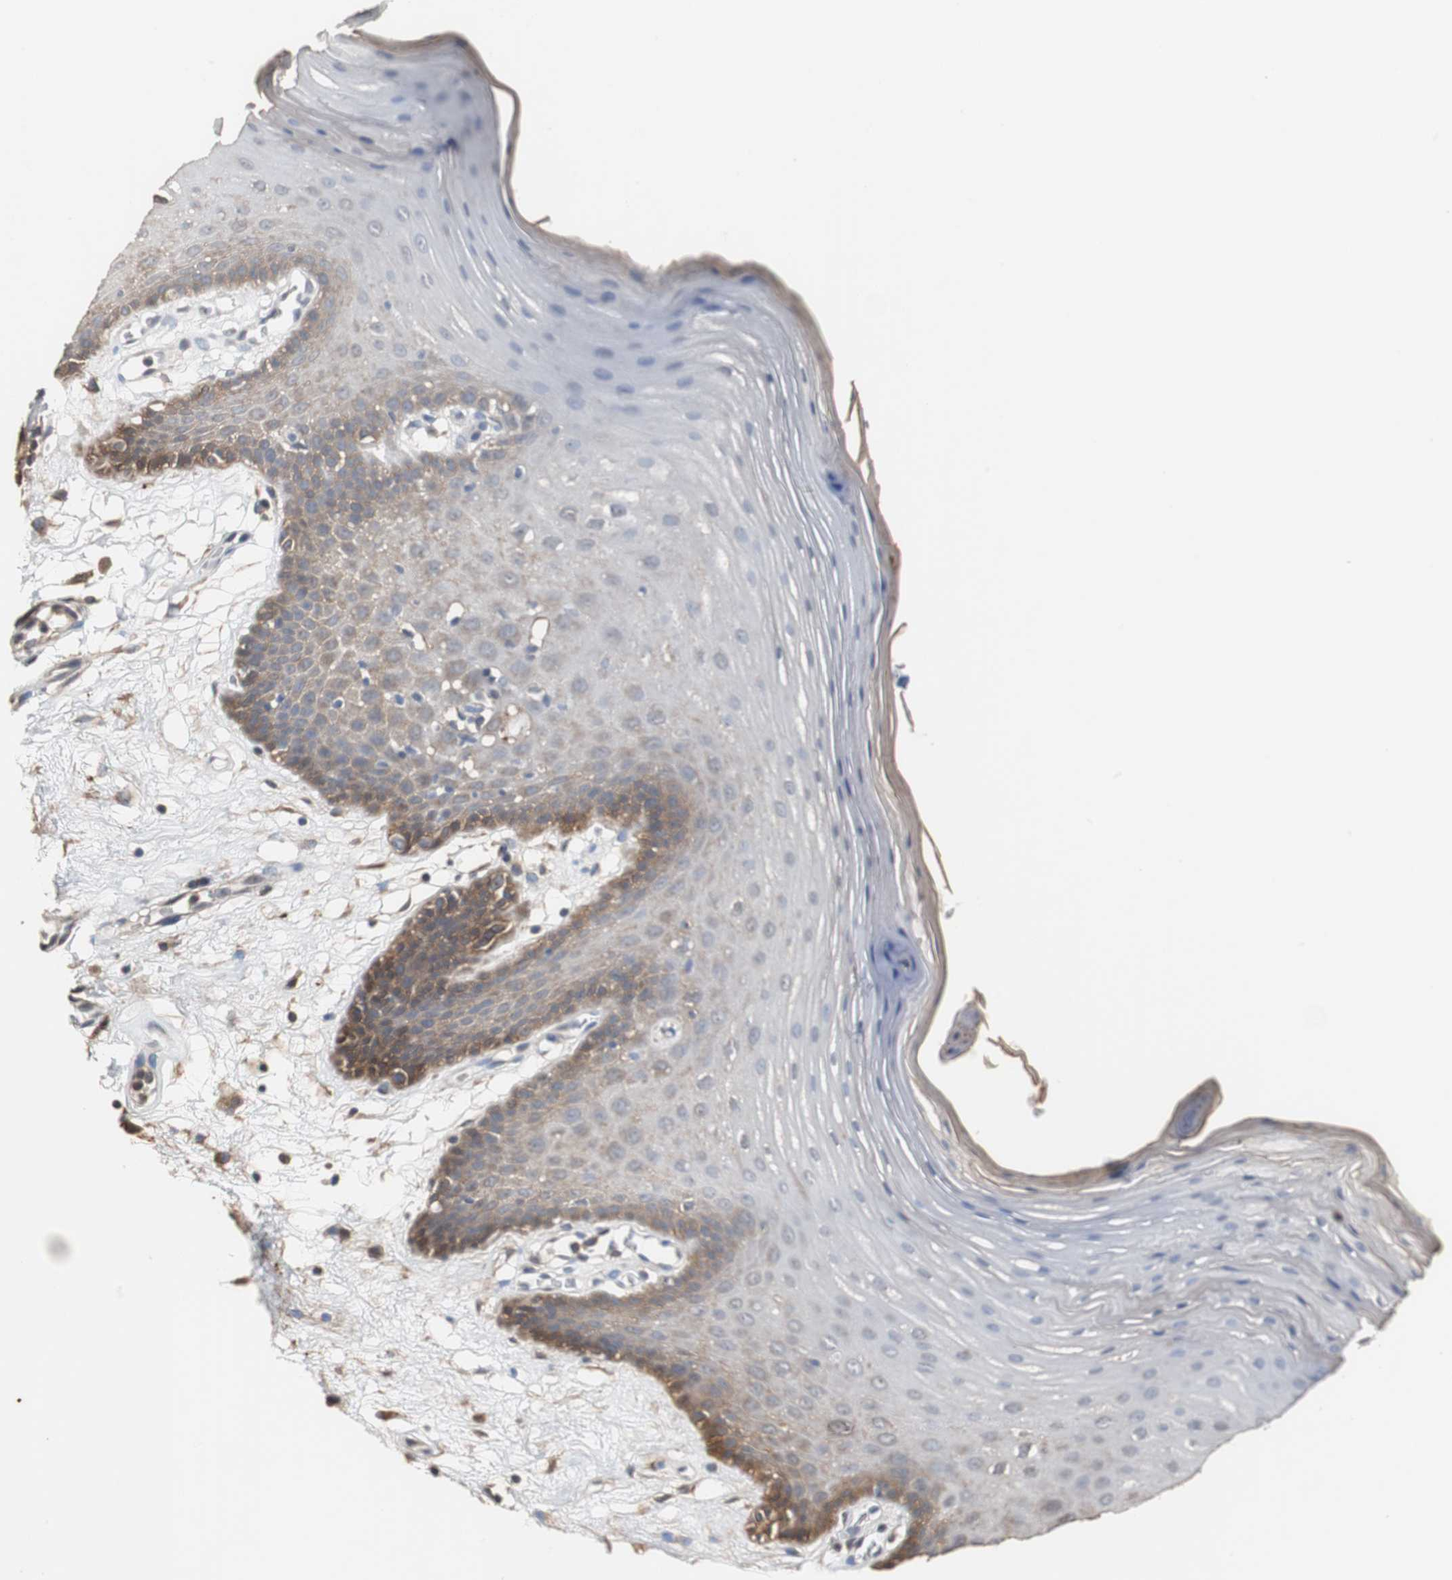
{"staining": {"intensity": "weak", "quantity": "<25%", "location": "cytoplasmic/membranous"}, "tissue": "oral mucosa", "cell_type": "Squamous epithelial cells", "image_type": "normal", "snomed": [{"axis": "morphology", "description": "Normal tissue, NOS"}, {"axis": "morphology", "description": "Squamous cell carcinoma, NOS"}, {"axis": "topography", "description": "Skeletal muscle"}, {"axis": "topography", "description": "Oral tissue"}, {"axis": "topography", "description": "Head-Neck"}], "caption": "A high-resolution micrograph shows immunohistochemistry (IHC) staining of normal oral mucosa, which exhibits no significant positivity in squamous epithelial cells.", "gene": "ANXA4", "patient": {"sex": "male", "age": 71}}